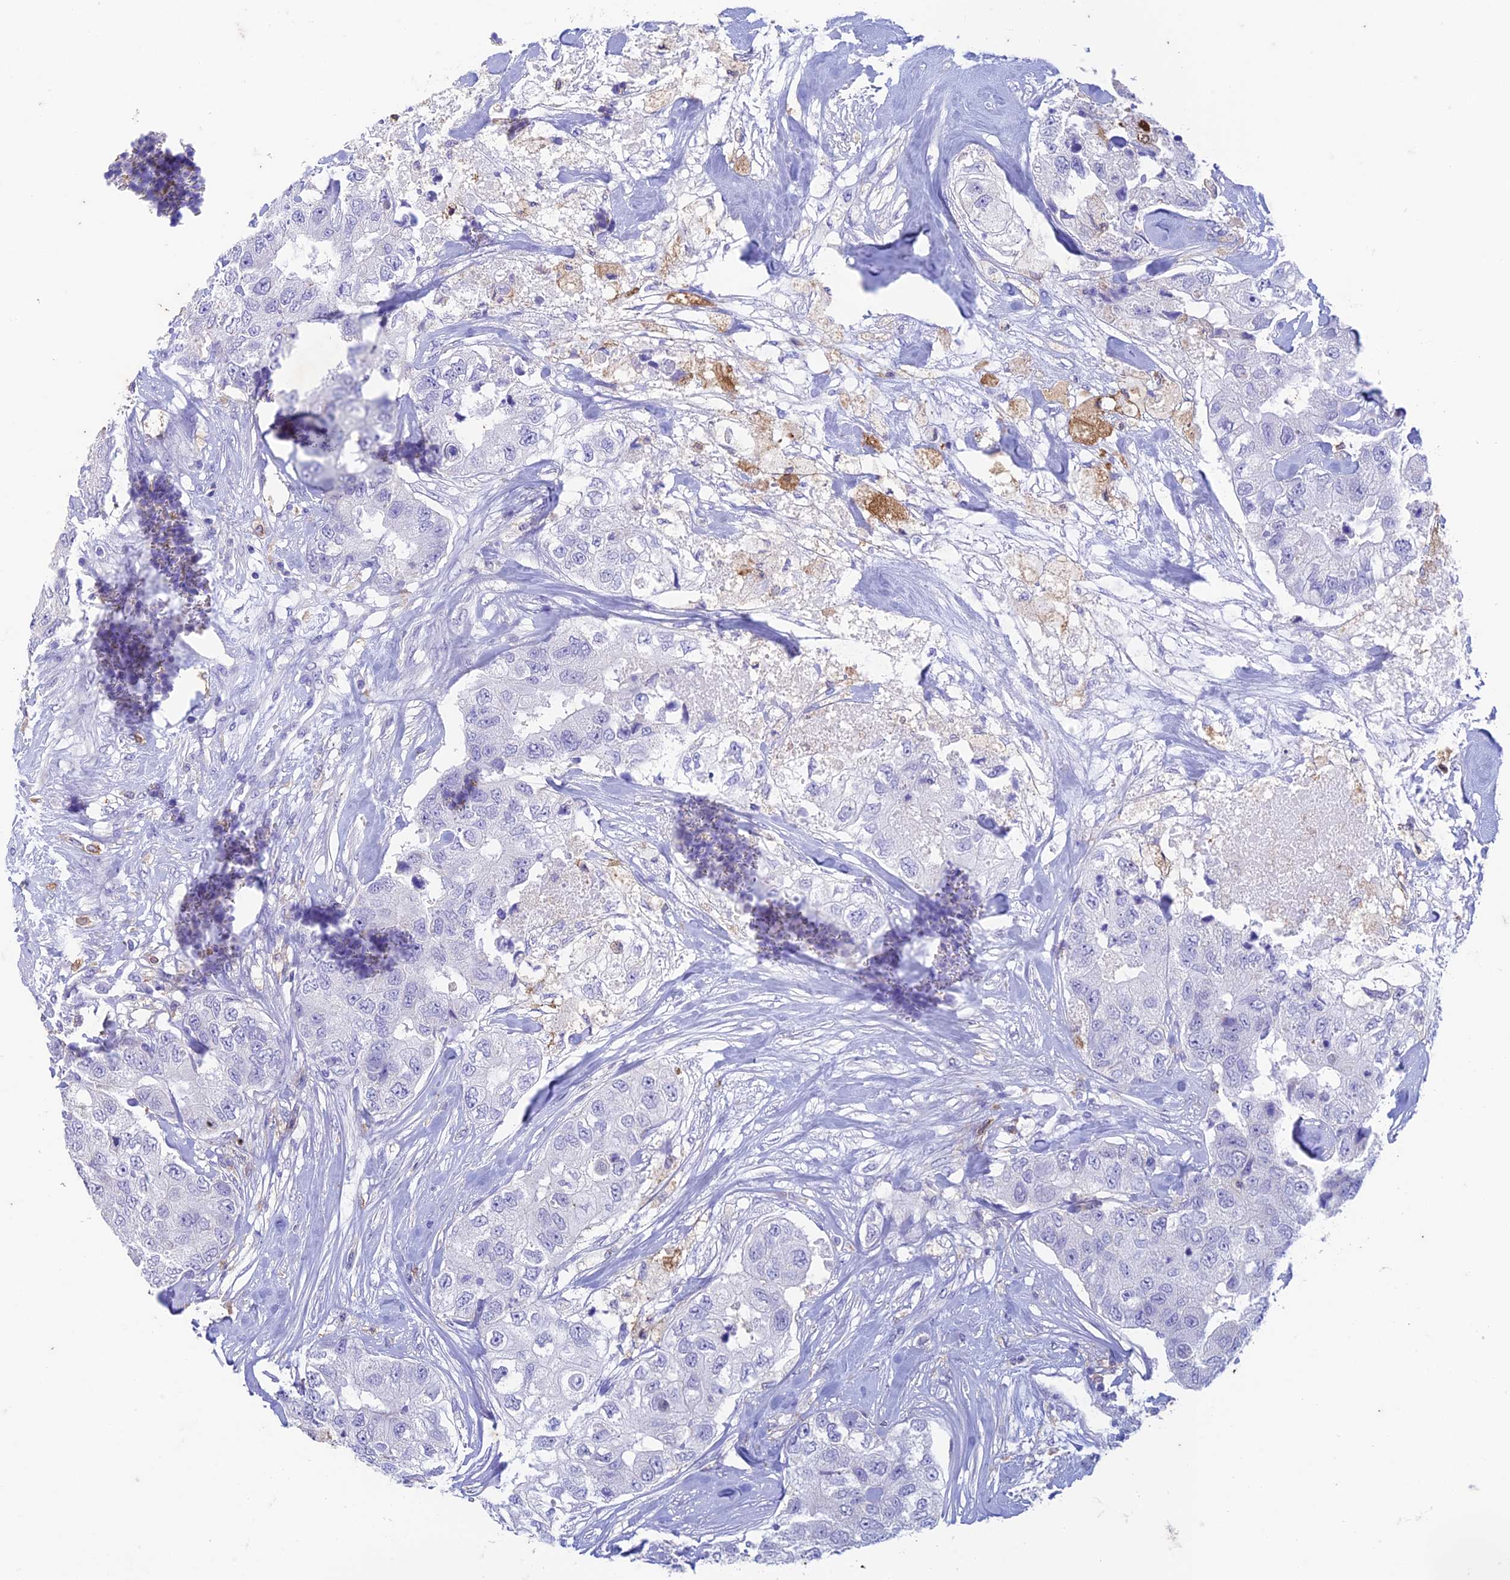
{"staining": {"intensity": "negative", "quantity": "none", "location": "none"}, "tissue": "breast cancer", "cell_type": "Tumor cells", "image_type": "cancer", "snomed": [{"axis": "morphology", "description": "Duct carcinoma"}, {"axis": "topography", "description": "Breast"}], "caption": "Histopathology image shows no significant protein expression in tumor cells of breast cancer.", "gene": "FGF7", "patient": {"sex": "female", "age": 62}}